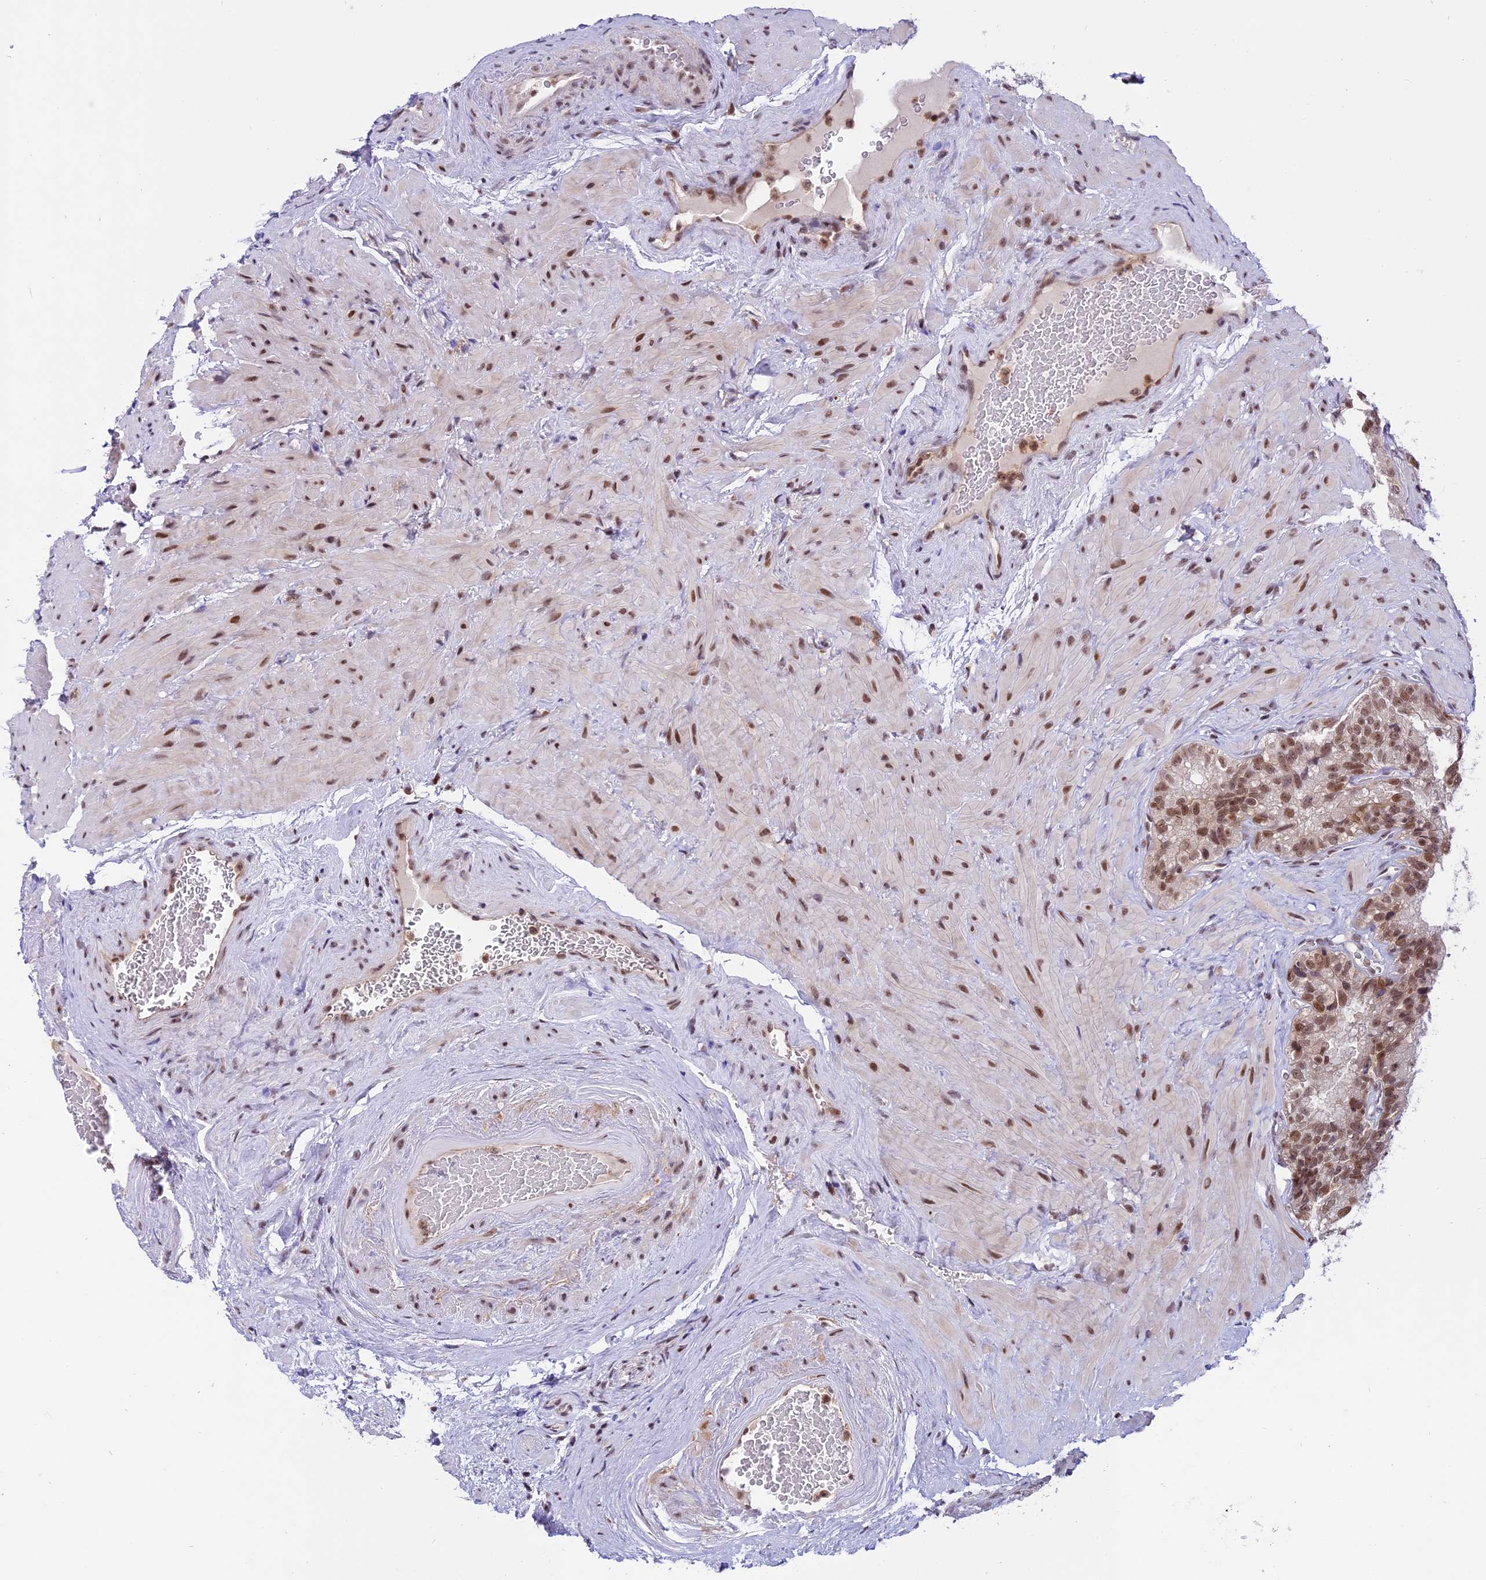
{"staining": {"intensity": "moderate", "quantity": ">75%", "location": "nuclear"}, "tissue": "seminal vesicle", "cell_type": "Glandular cells", "image_type": "normal", "snomed": [{"axis": "morphology", "description": "Normal tissue, NOS"}, {"axis": "topography", "description": "Seminal veicle"}, {"axis": "topography", "description": "Peripheral nerve tissue"}], "caption": "Human seminal vesicle stained for a protein (brown) demonstrates moderate nuclear positive staining in approximately >75% of glandular cells.", "gene": "TADA3", "patient": {"sex": "male", "age": 67}}